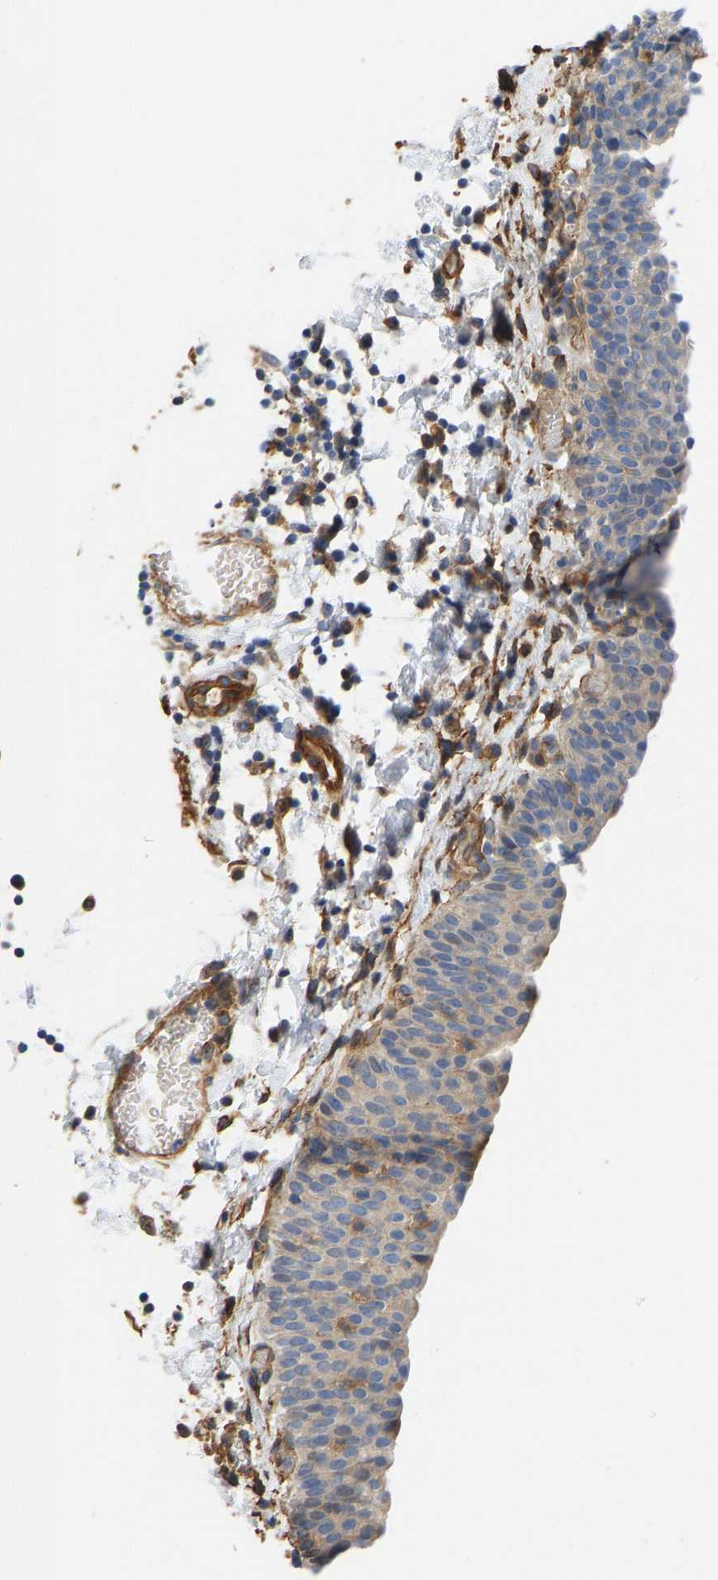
{"staining": {"intensity": "negative", "quantity": "none", "location": "none"}, "tissue": "urinary bladder", "cell_type": "Urothelial cells", "image_type": "normal", "snomed": [{"axis": "morphology", "description": "Normal tissue, NOS"}, {"axis": "topography", "description": "Urinary bladder"}], "caption": "The photomicrograph shows no significant expression in urothelial cells of urinary bladder. (DAB (3,3'-diaminobenzidine) immunohistochemistry visualized using brightfield microscopy, high magnification).", "gene": "ELMO2", "patient": {"sex": "male", "age": 55}}